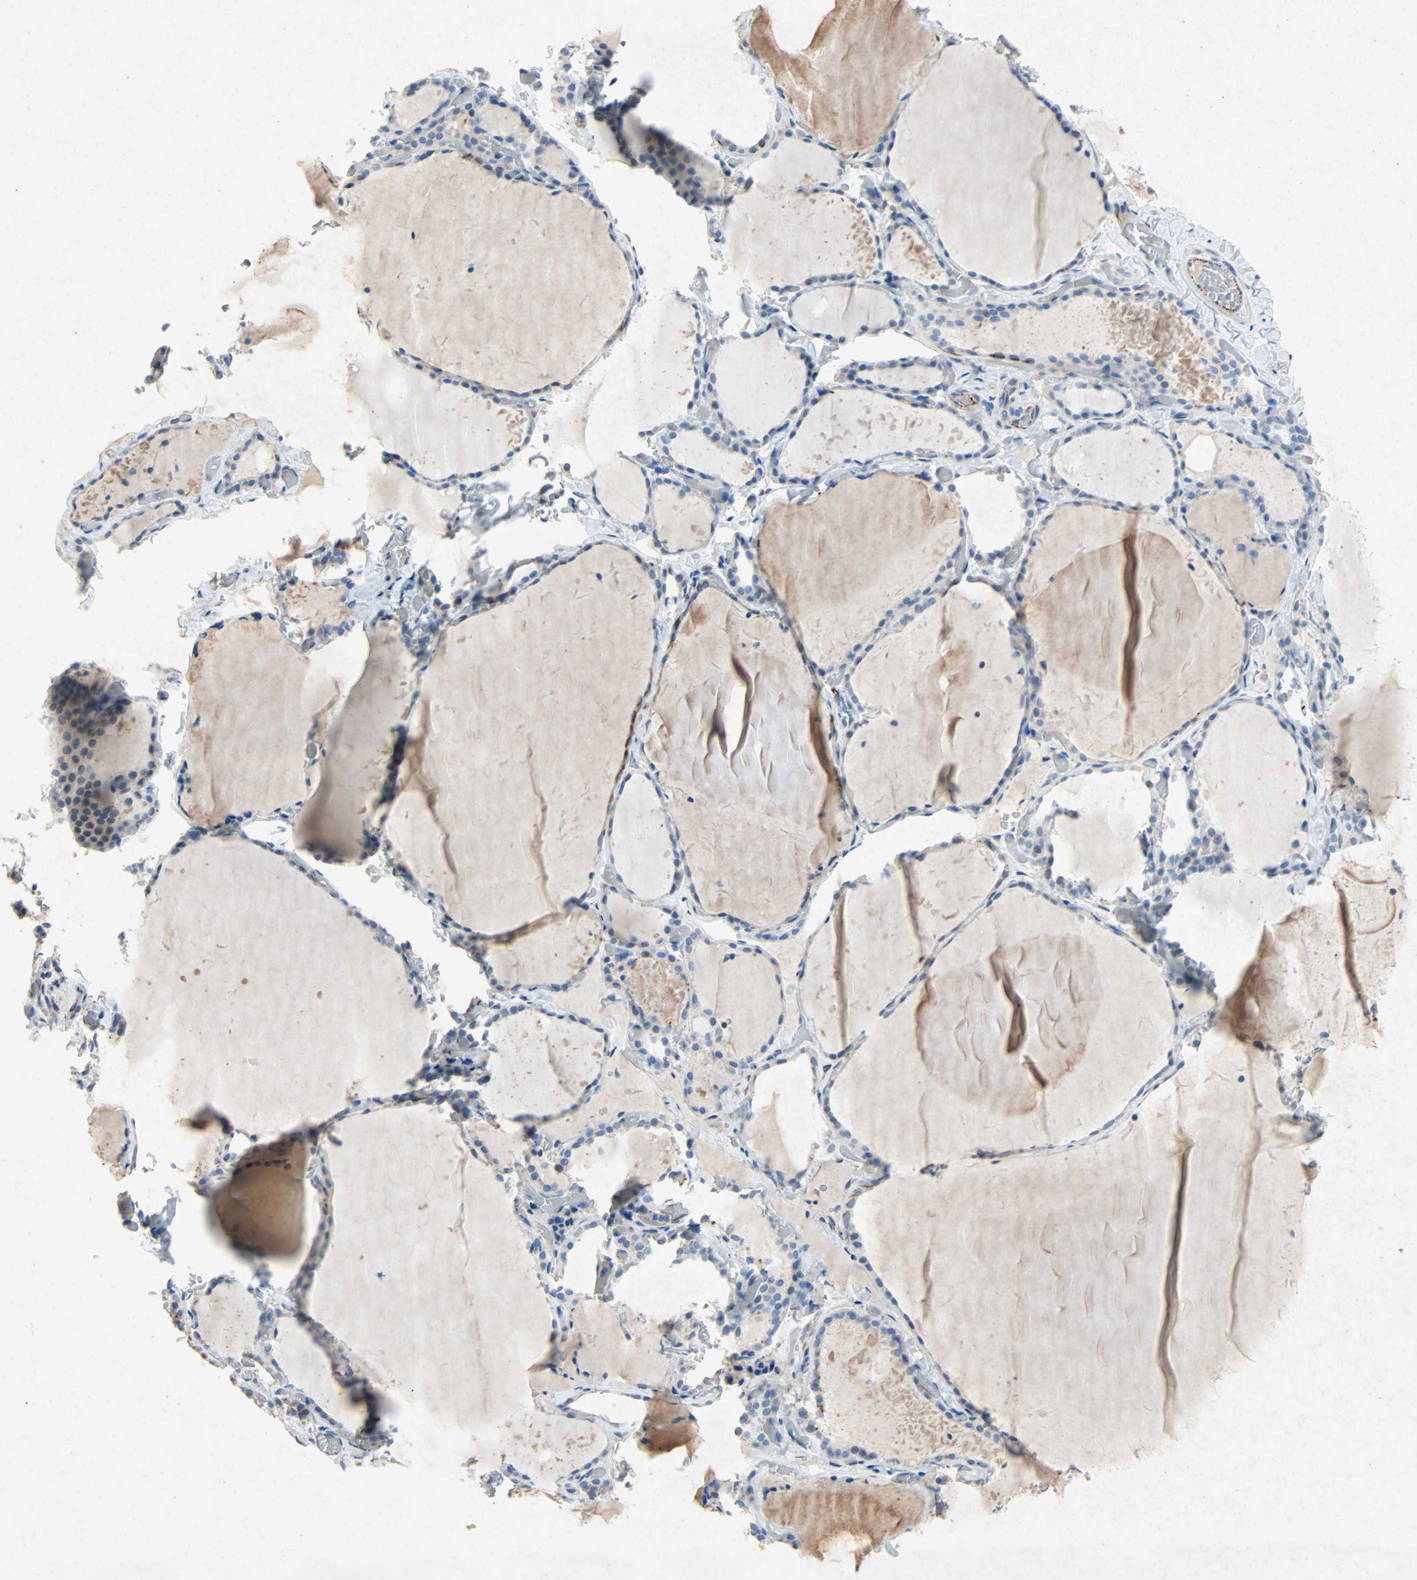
{"staining": {"intensity": "moderate", "quantity": "<25%", "location": "cytoplasmic/membranous"}, "tissue": "thyroid gland", "cell_type": "Glandular cells", "image_type": "normal", "snomed": [{"axis": "morphology", "description": "Normal tissue, NOS"}, {"axis": "topography", "description": "Thyroid gland"}], "caption": "Benign thyroid gland demonstrates moderate cytoplasmic/membranous staining in approximately <25% of glandular cells, visualized by immunohistochemistry. (DAB = brown stain, brightfield microscopy at high magnification).", "gene": "PCDHB2", "patient": {"sex": "female", "age": 22}}